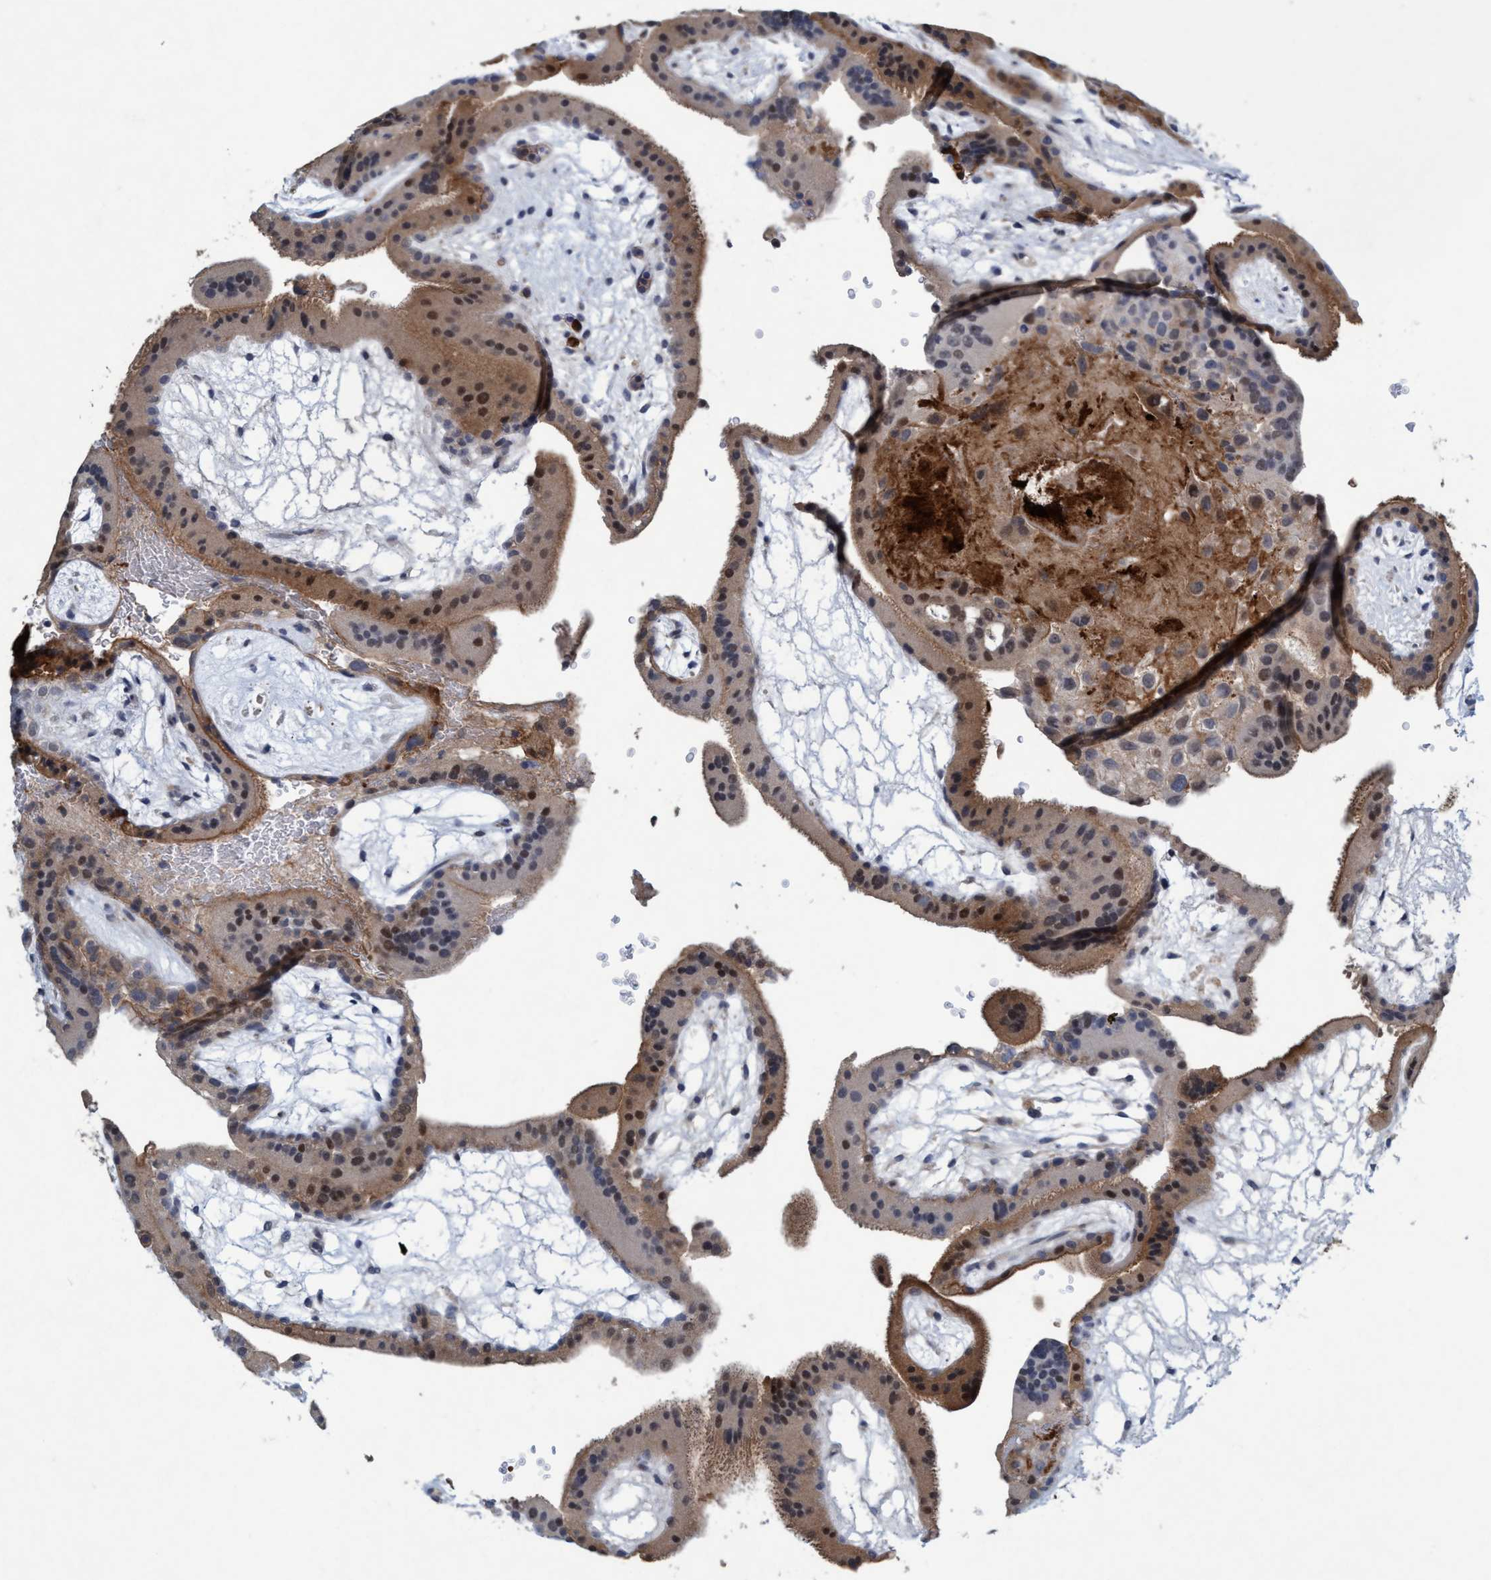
{"staining": {"intensity": "moderate", "quantity": "<25%", "location": "cytoplasmic/membranous,nuclear"}, "tissue": "placenta", "cell_type": "Trophoblastic cells", "image_type": "normal", "snomed": [{"axis": "morphology", "description": "Normal tissue, NOS"}, {"axis": "topography", "description": "Placenta"}], "caption": "Immunohistochemical staining of normal human placenta demonstrates <25% levels of moderate cytoplasmic/membranous,nuclear protein staining in about <25% of trophoblastic cells.", "gene": "RNF208", "patient": {"sex": "female", "age": 19}}